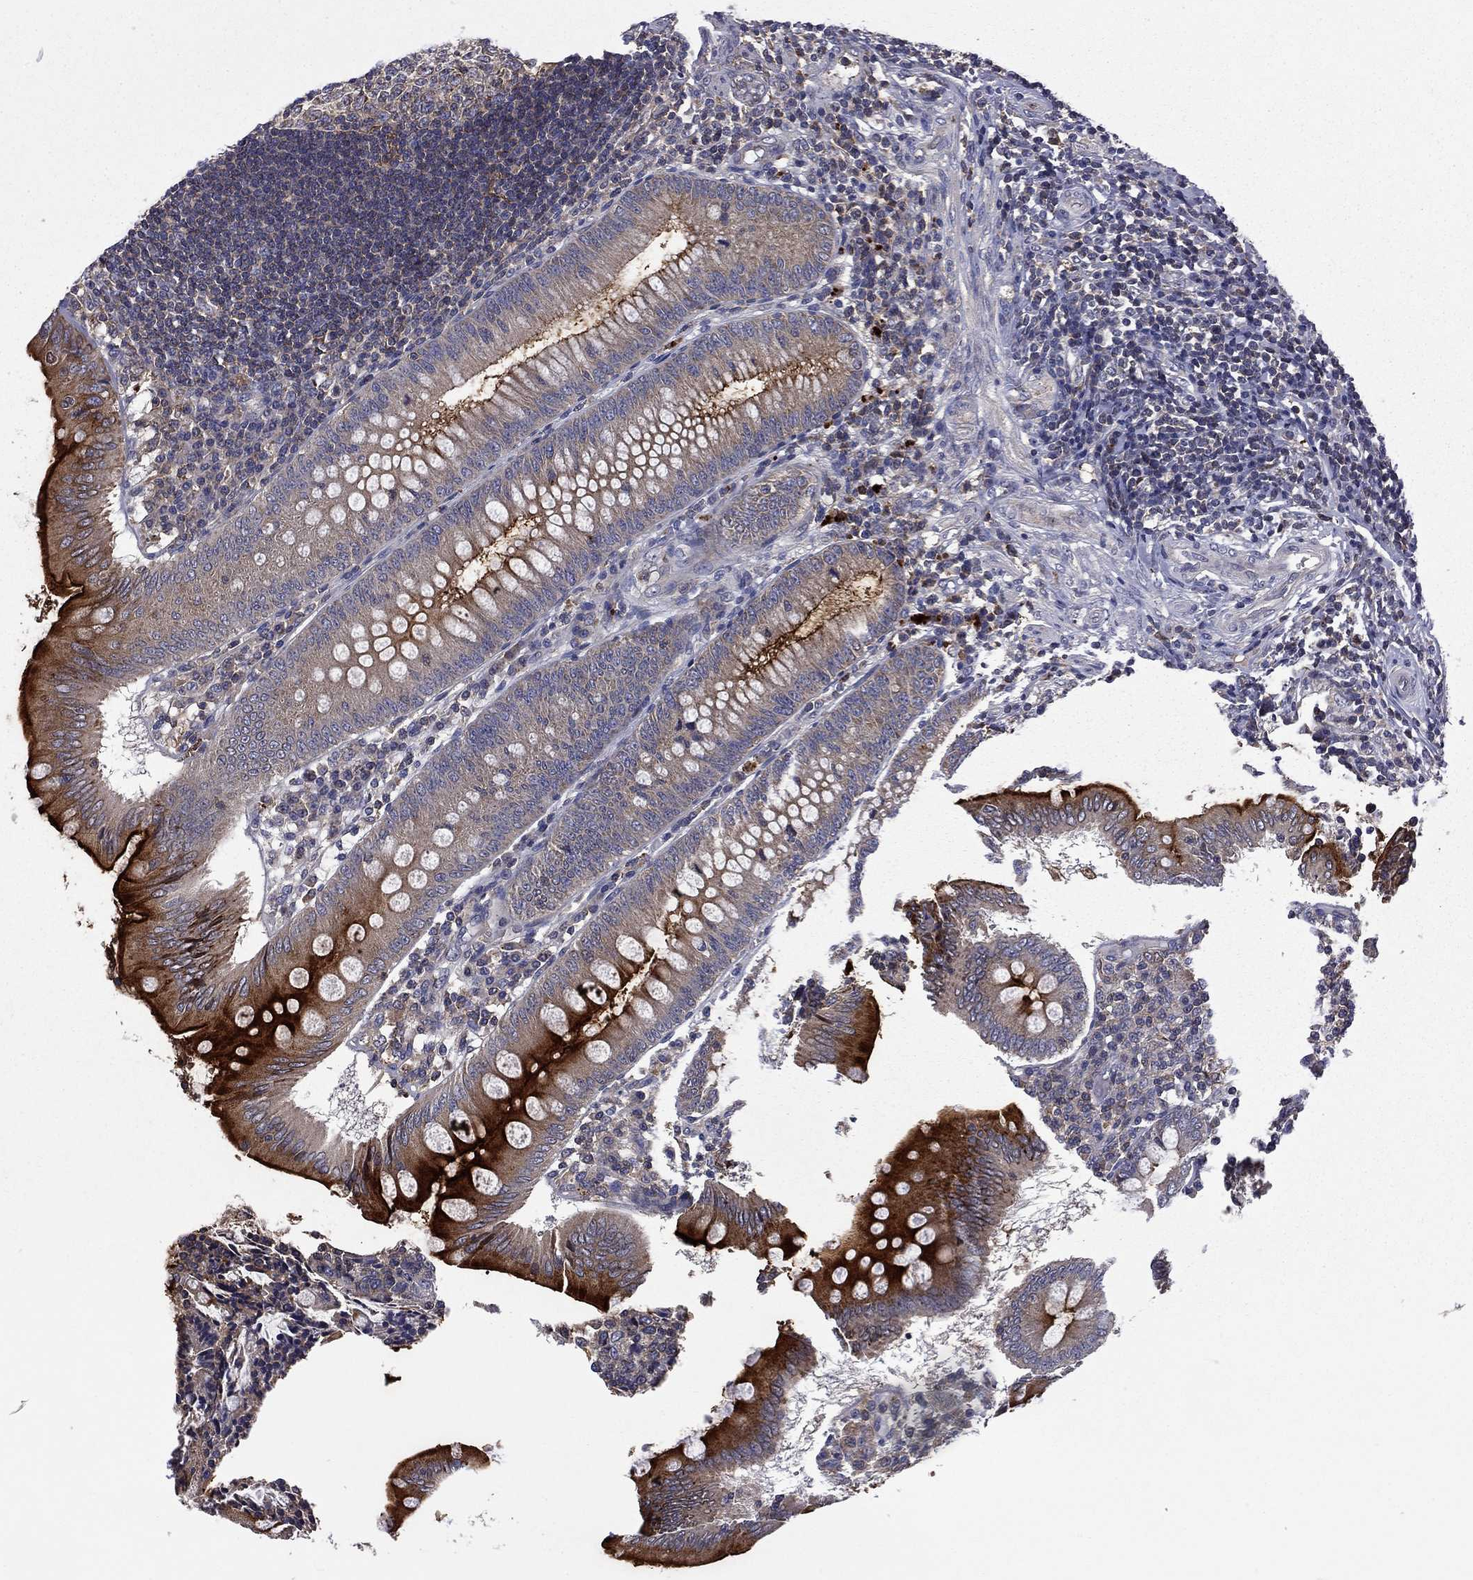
{"staining": {"intensity": "strong", "quantity": "25%-75%", "location": "cytoplasmic/membranous"}, "tissue": "appendix", "cell_type": "Glandular cells", "image_type": "normal", "snomed": [{"axis": "morphology", "description": "Normal tissue, NOS"}, {"axis": "morphology", "description": "Inflammation, NOS"}, {"axis": "topography", "description": "Appendix"}], "caption": "IHC micrograph of unremarkable appendix: appendix stained using IHC shows high levels of strong protein expression localized specifically in the cytoplasmic/membranous of glandular cells, appearing as a cytoplasmic/membranous brown color.", "gene": "CEACAM7", "patient": {"sex": "male", "age": 16}}